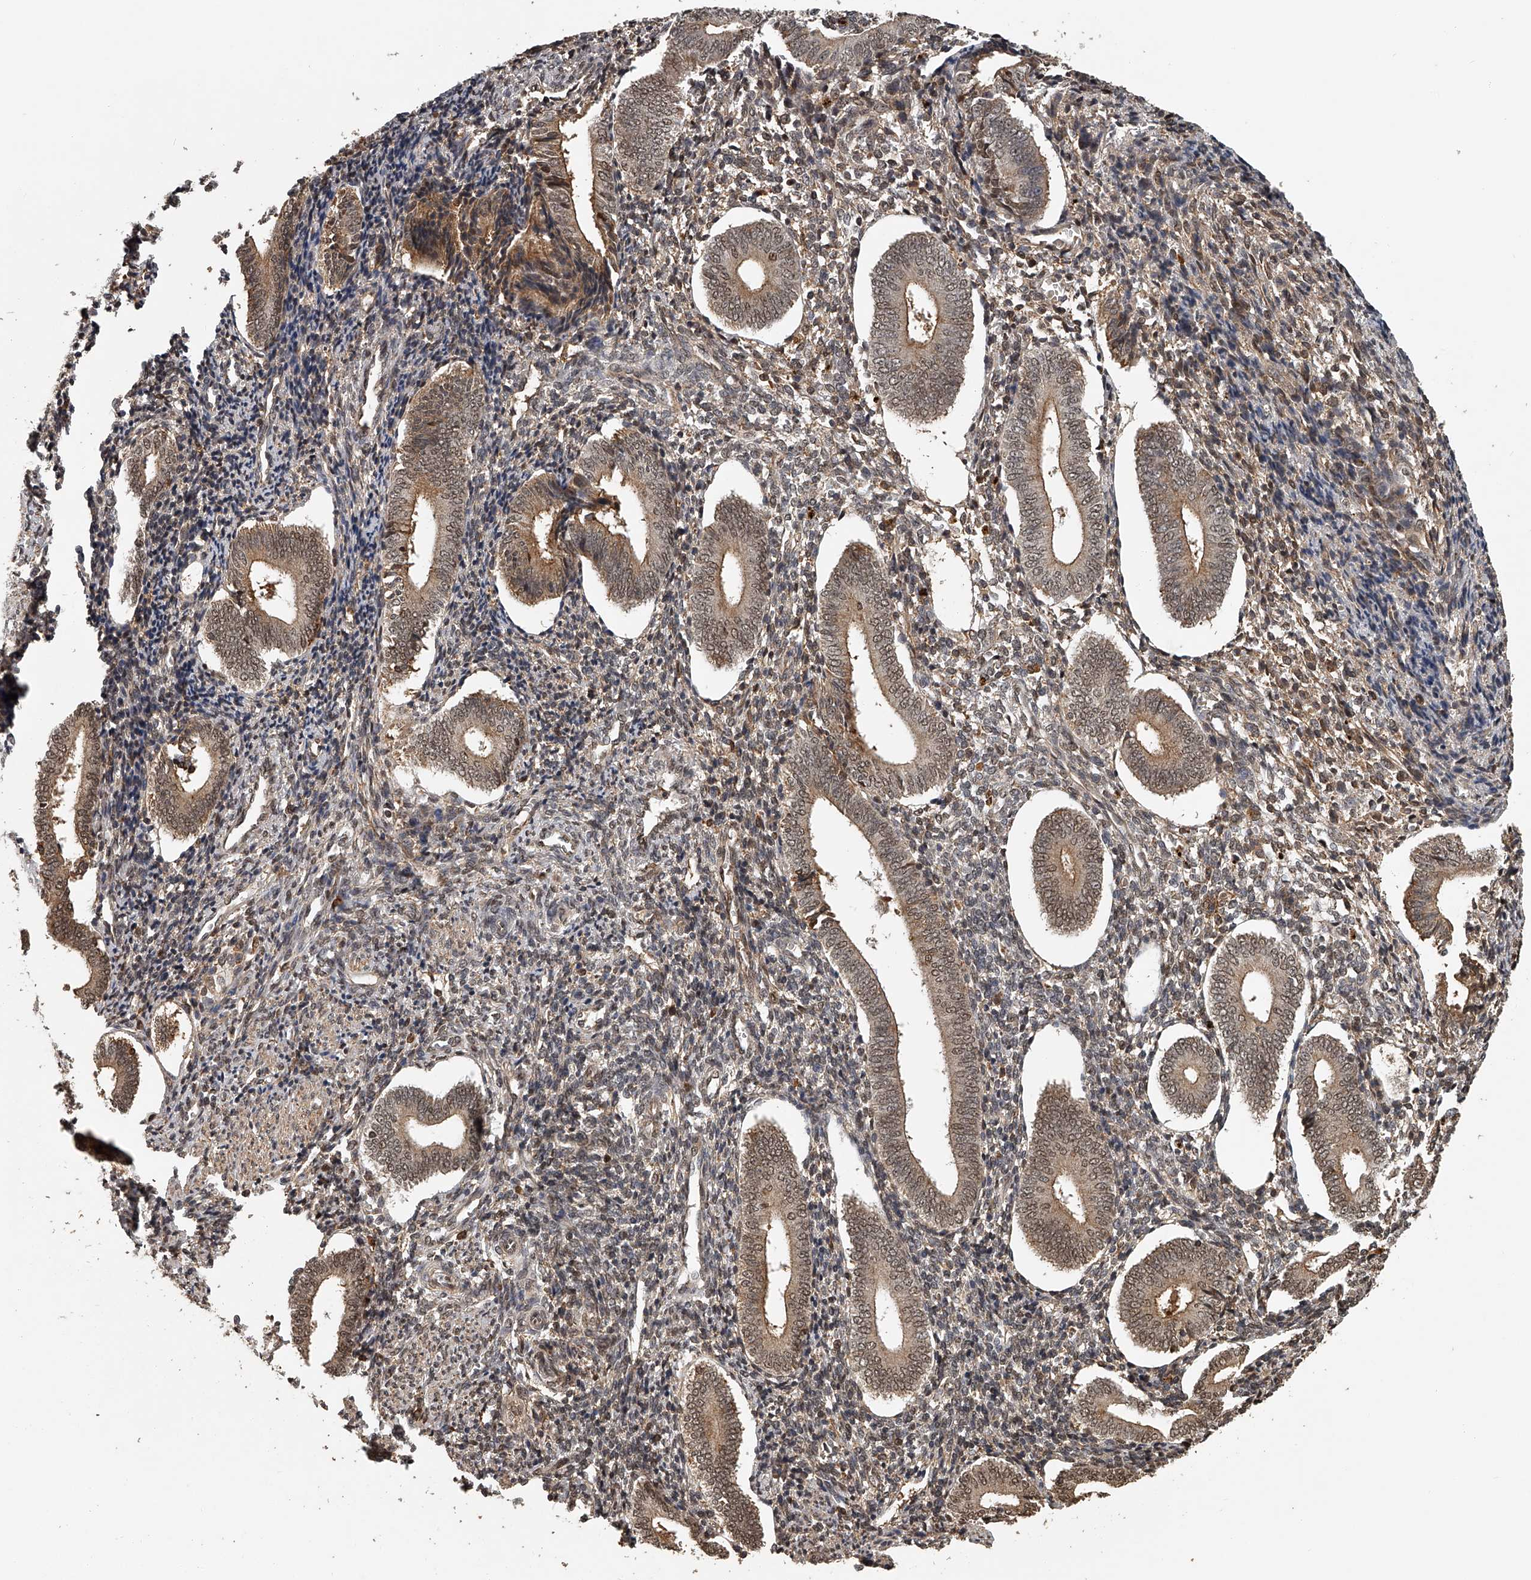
{"staining": {"intensity": "moderate", "quantity": "25%-75%", "location": "nuclear"}, "tissue": "endometrium", "cell_type": "Cells in endometrial stroma", "image_type": "normal", "snomed": [{"axis": "morphology", "description": "Normal tissue, NOS"}, {"axis": "topography", "description": "Uterus"}, {"axis": "topography", "description": "Endometrium"}], "caption": "Immunohistochemical staining of unremarkable endometrium displays medium levels of moderate nuclear positivity in about 25%-75% of cells in endometrial stroma.", "gene": "PLEKHG1", "patient": {"sex": "female", "age": 33}}